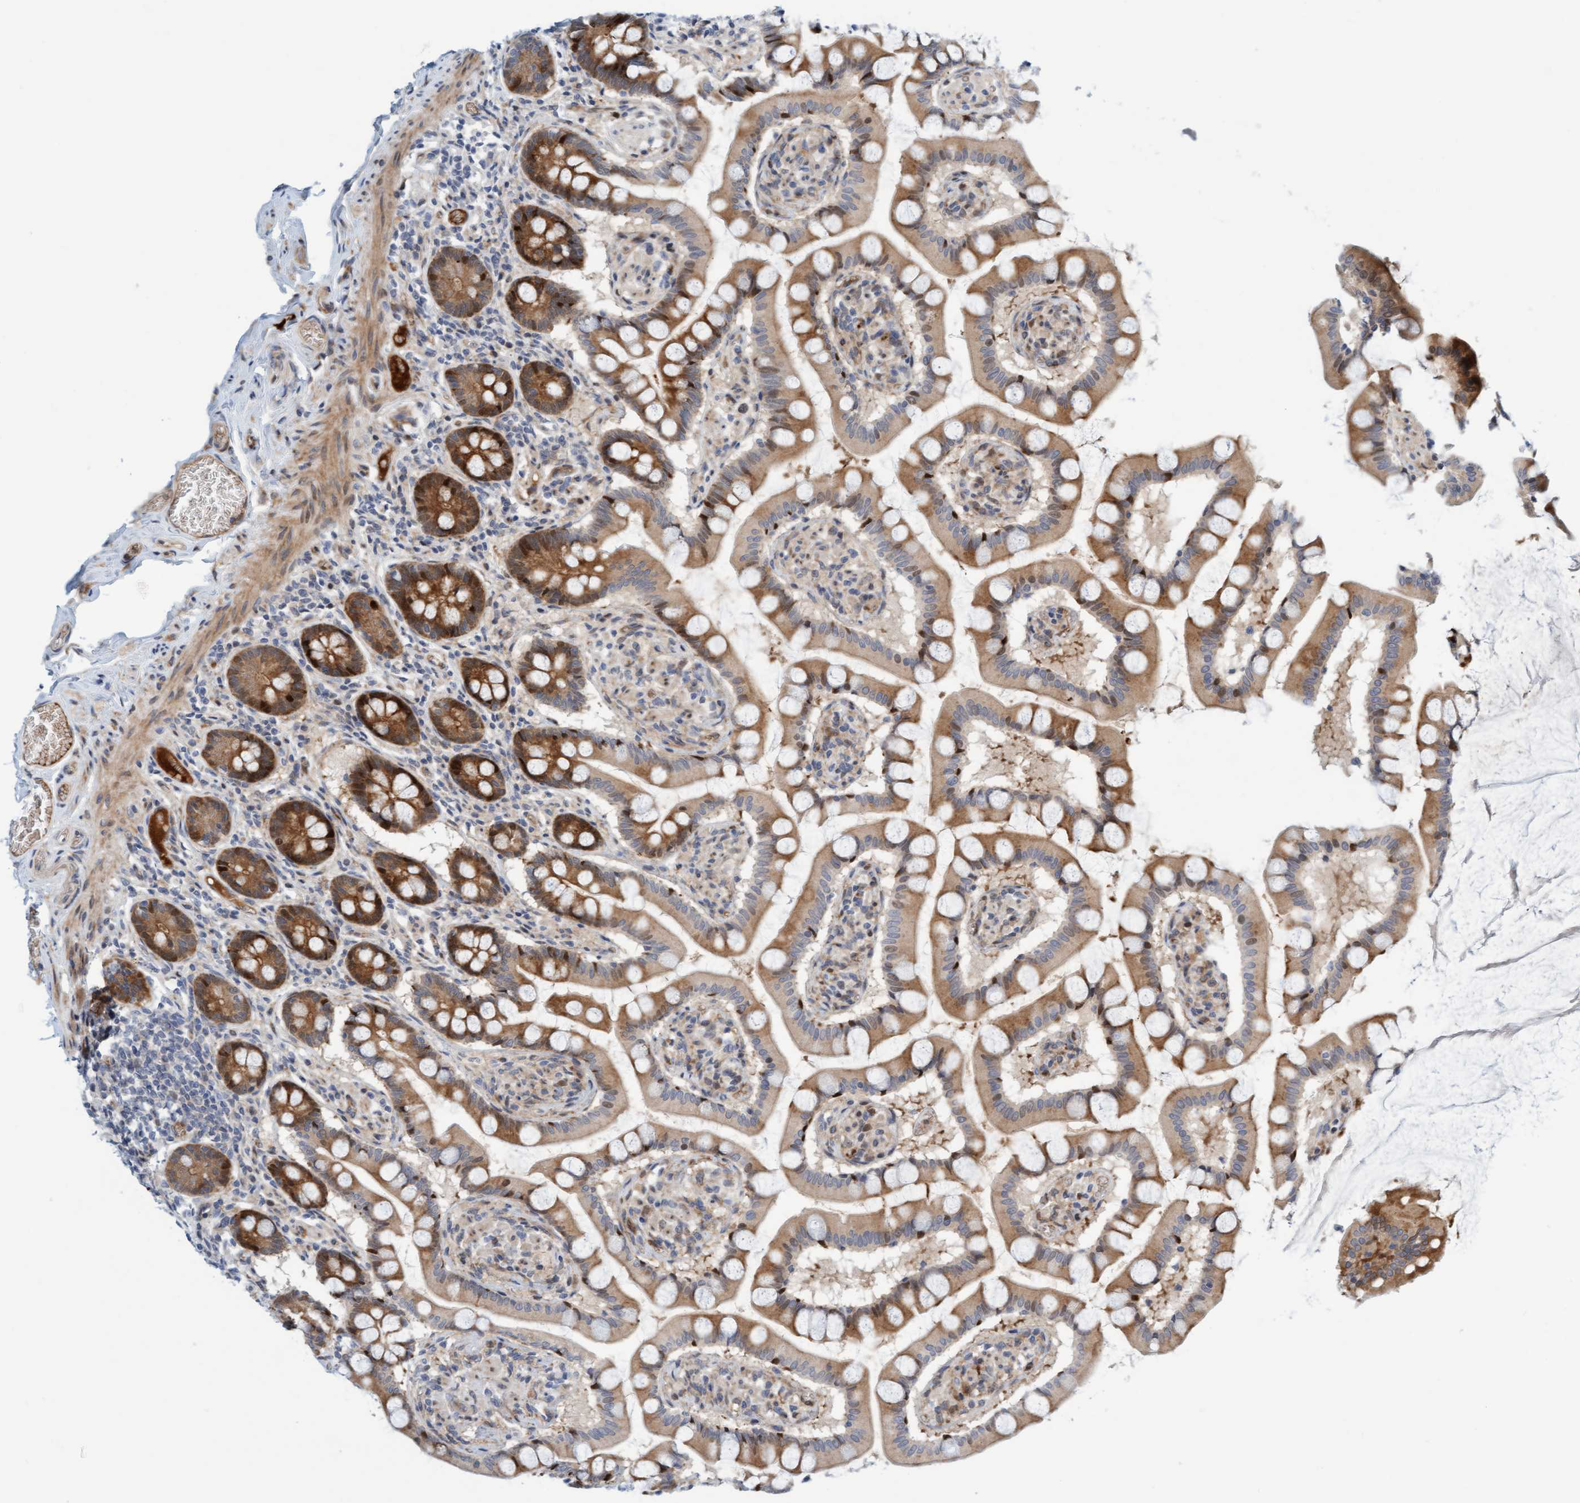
{"staining": {"intensity": "moderate", "quantity": ">75%", "location": "cytoplasmic/membranous"}, "tissue": "small intestine", "cell_type": "Glandular cells", "image_type": "normal", "snomed": [{"axis": "morphology", "description": "Normal tissue, NOS"}, {"axis": "topography", "description": "Small intestine"}], "caption": "The photomicrograph reveals a brown stain indicating the presence of a protein in the cytoplasmic/membranous of glandular cells in small intestine. Nuclei are stained in blue.", "gene": "EIF4EBP1", "patient": {"sex": "male", "age": 41}}